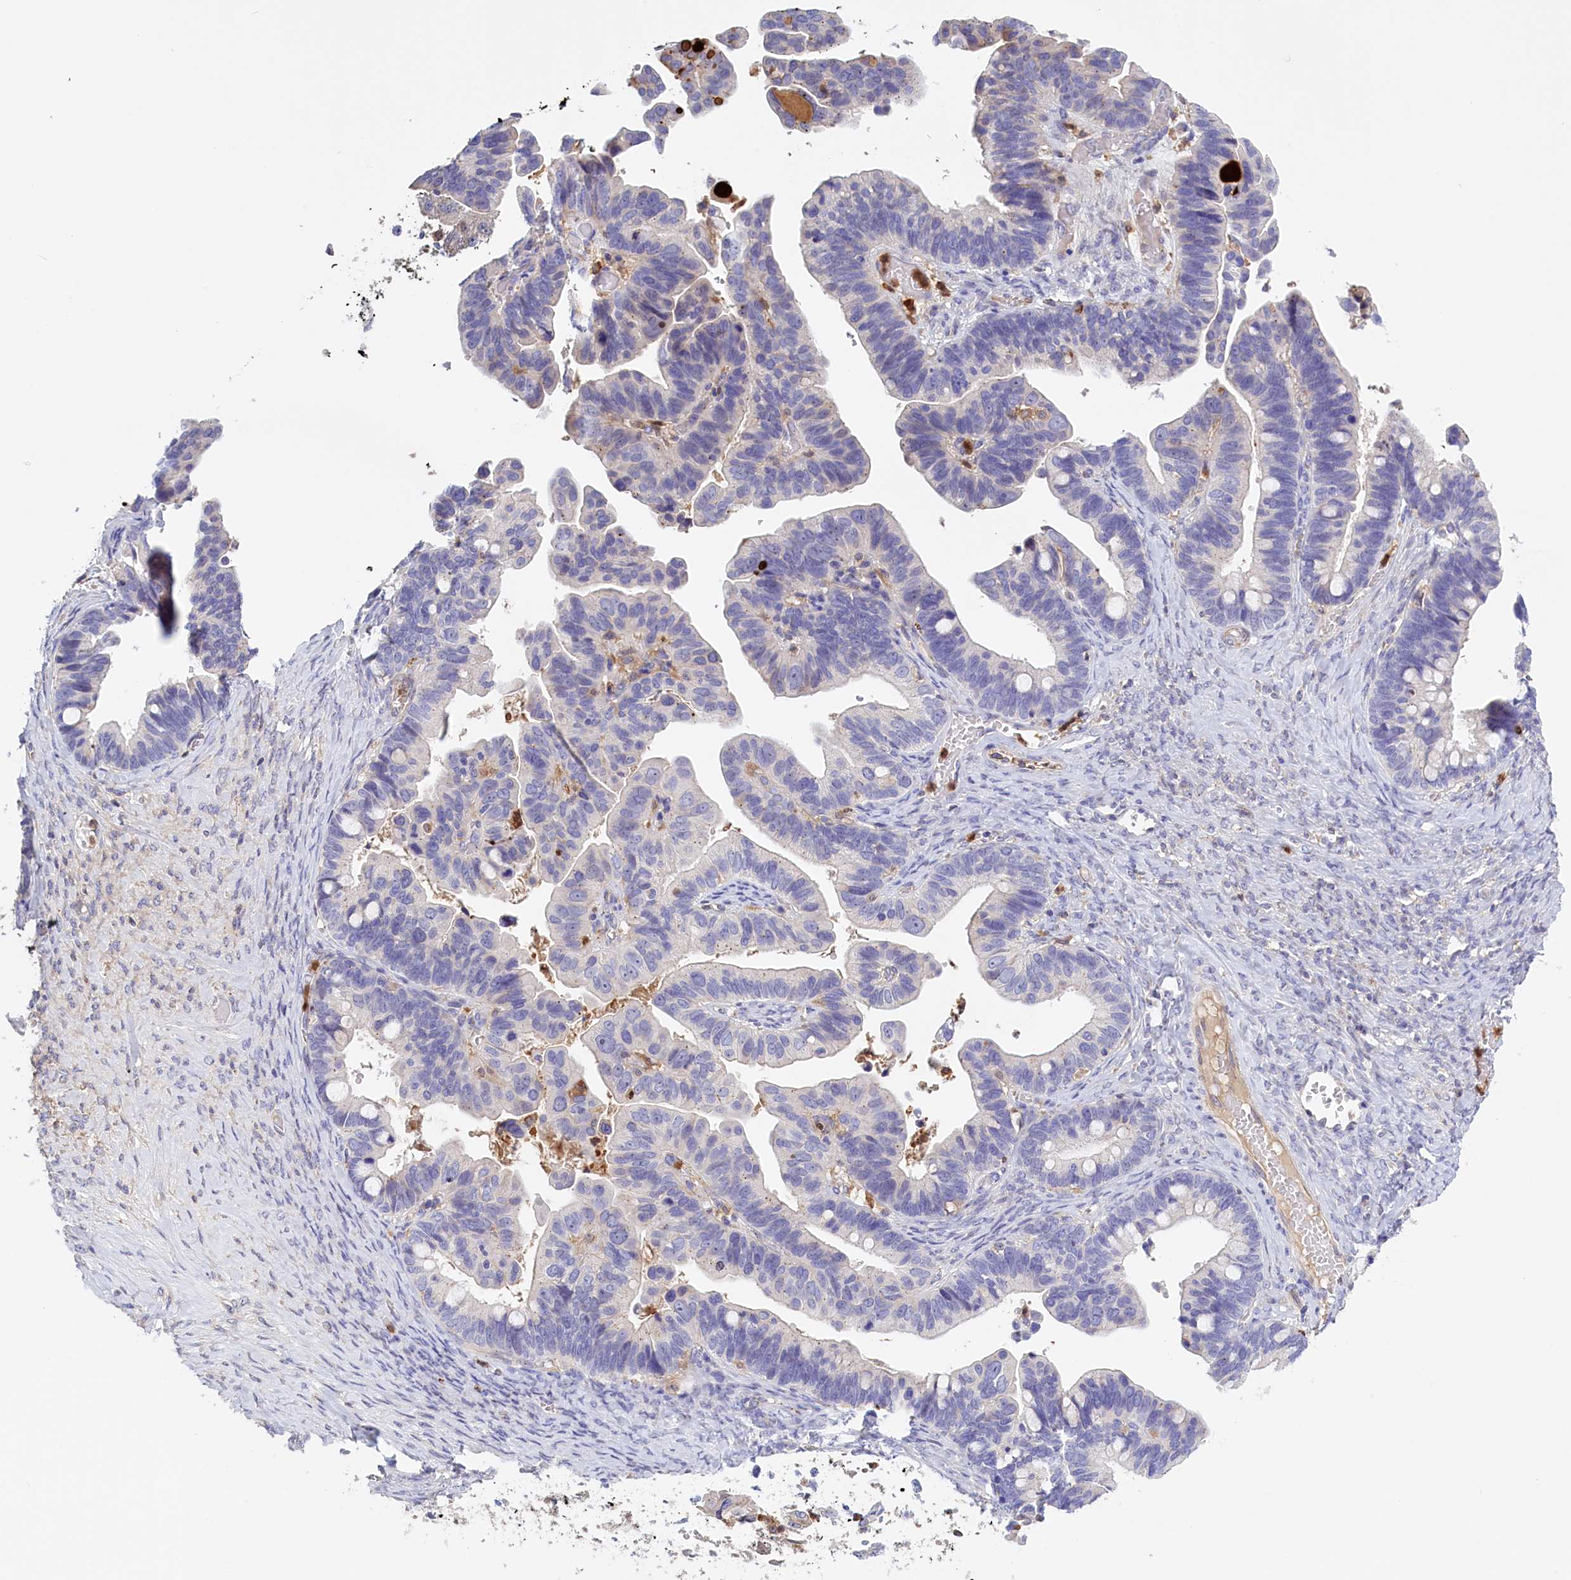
{"staining": {"intensity": "negative", "quantity": "none", "location": "none"}, "tissue": "ovarian cancer", "cell_type": "Tumor cells", "image_type": "cancer", "snomed": [{"axis": "morphology", "description": "Cystadenocarcinoma, serous, NOS"}, {"axis": "topography", "description": "Ovary"}], "caption": "Immunohistochemical staining of human ovarian cancer displays no significant expression in tumor cells. (IHC, brightfield microscopy, high magnification).", "gene": "FAM149B1", "patient": {"sex": "female", "age": 56}}